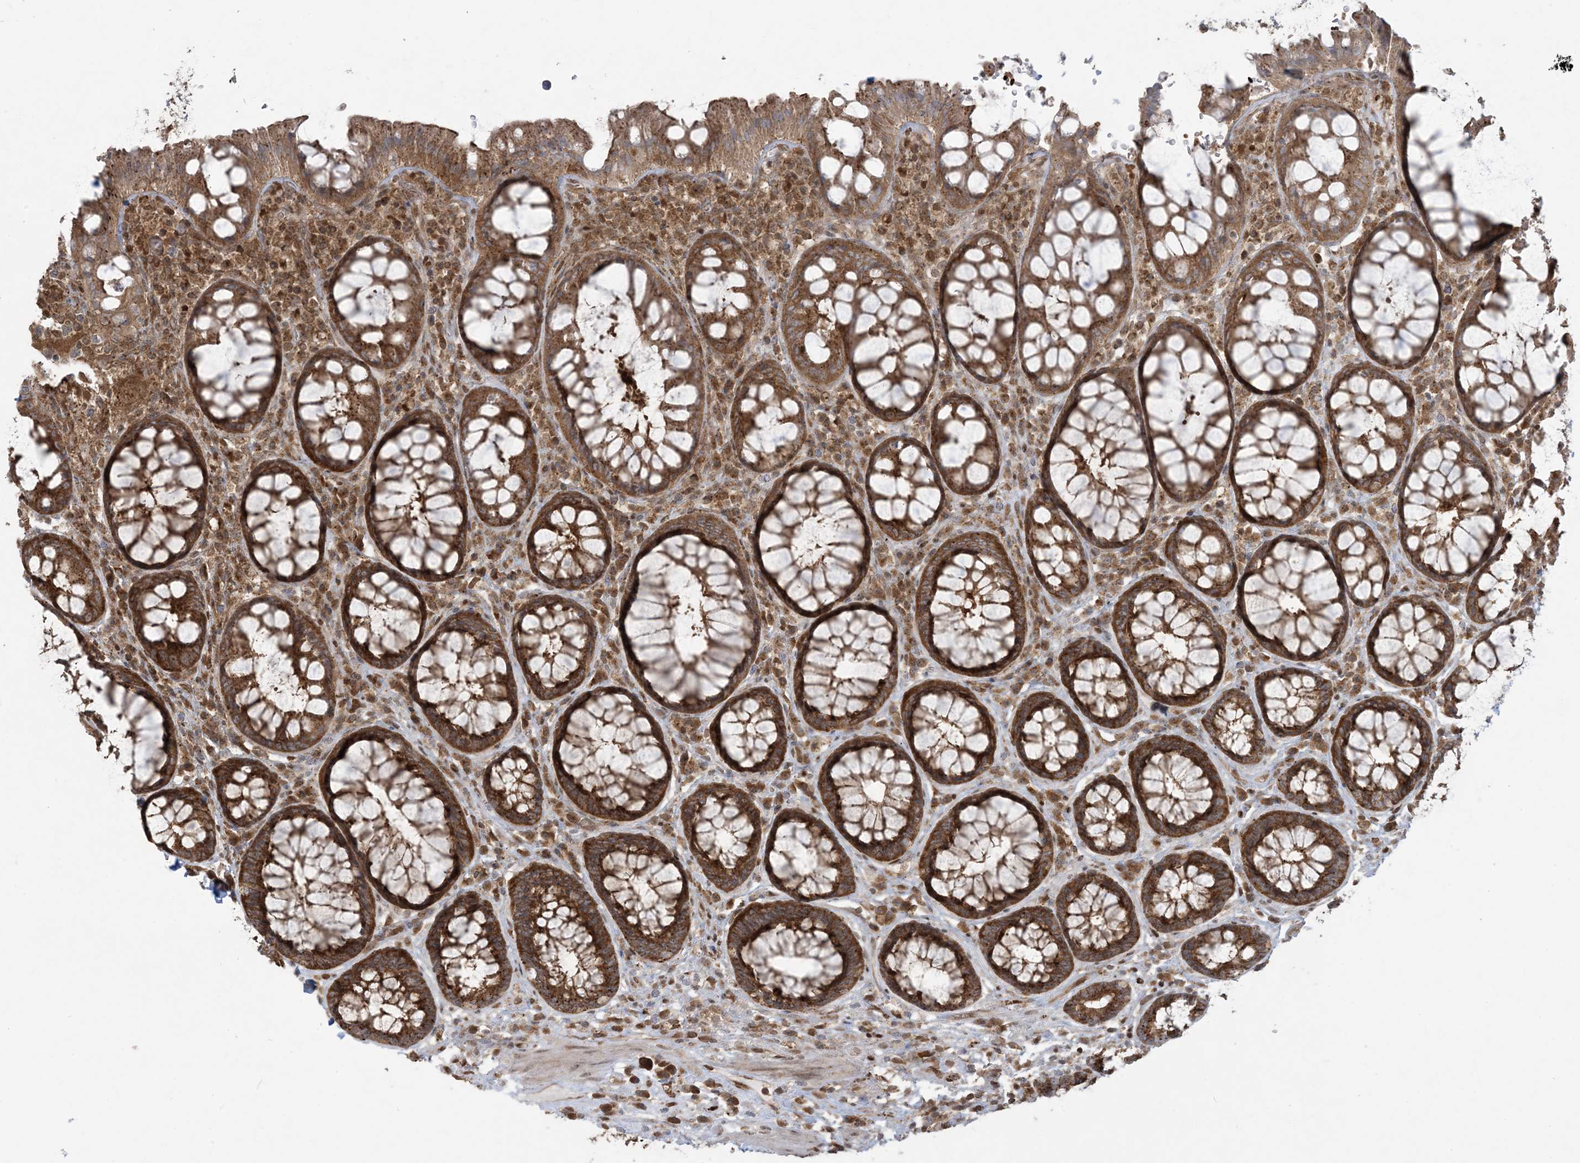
{"staining": {"intensity": "strong", "quantity": ">75%", "location": "cytoplasmic/membranous"}, "tissue": "rectum", "cell_type": "Glandular cells", "image_type": "normal", "snomed": [{"axis": "morphology", "description": "Normal tissue, NOS"}, {"axis": "topography", "description": "Rectum"}], "caption": "Immunohistochemistry micrograph of normal rectum: rectum stained using immunohistochemistry exhibits high levels of strong protein expression localized specifically in the cytoplasmic/membranous of glandular cells, appearing as a cytoplasmic/membranous brown color.", "gene": "ABCF3", "patient": {"sex": "male", "age": 64}}